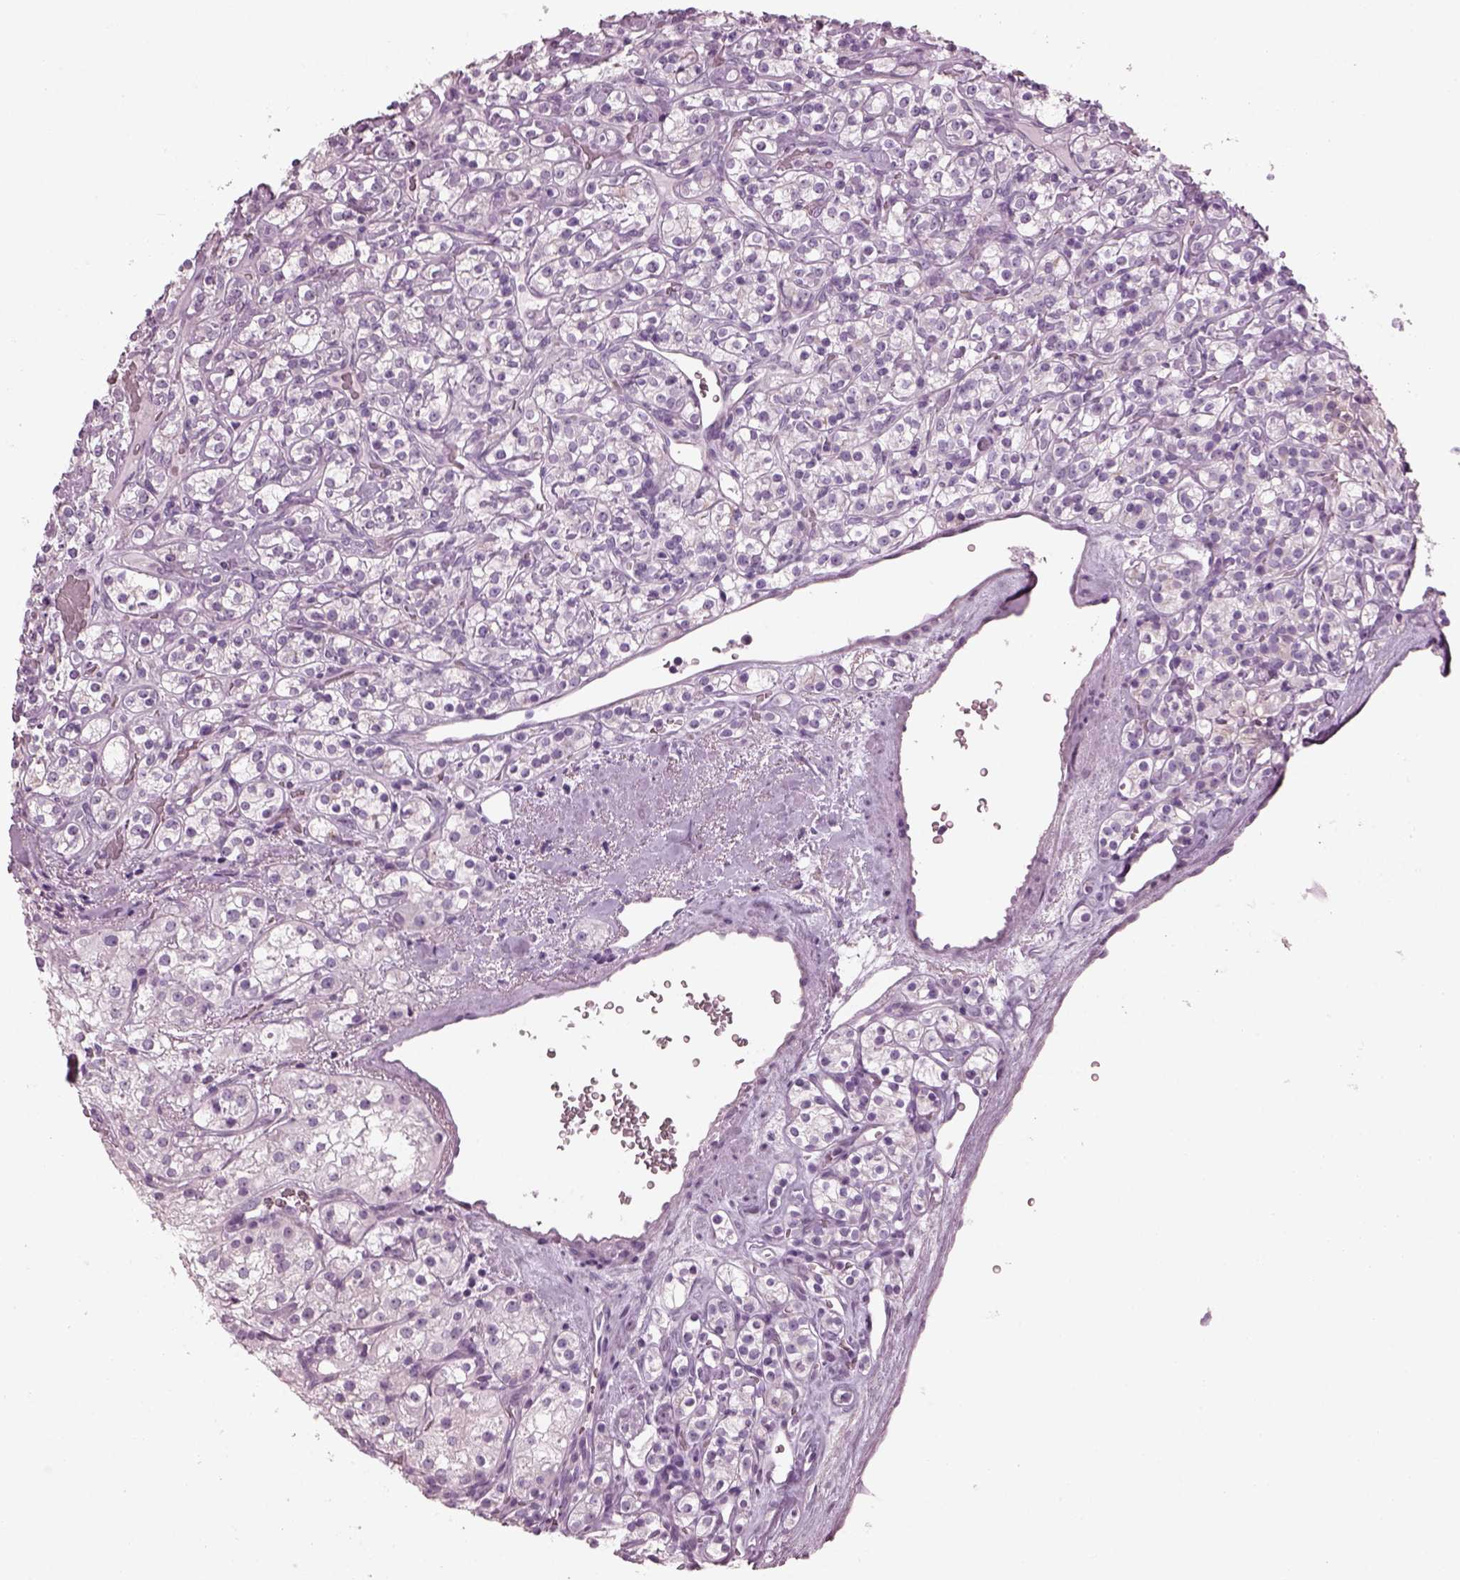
{"staining": {"intensity": "negative", "quantity": "none", "location": "none"}, "tissue": "renal cancer", "cell_type": "Tumor cells", "image_type": "cancer", "snomed": [{"axis": "morphology", "description": "Adenocarcinoma, NOS"}, {"axis": "topography", "description": "Kidney"}], "caption": "High power microscopy photomicrograph of an immunohistochemistry (IHC) image of renal cancer, revealing no significant positivity in tumor cells.", "gene": "PDC", "patient": {"sex": "male", "age": 77}}